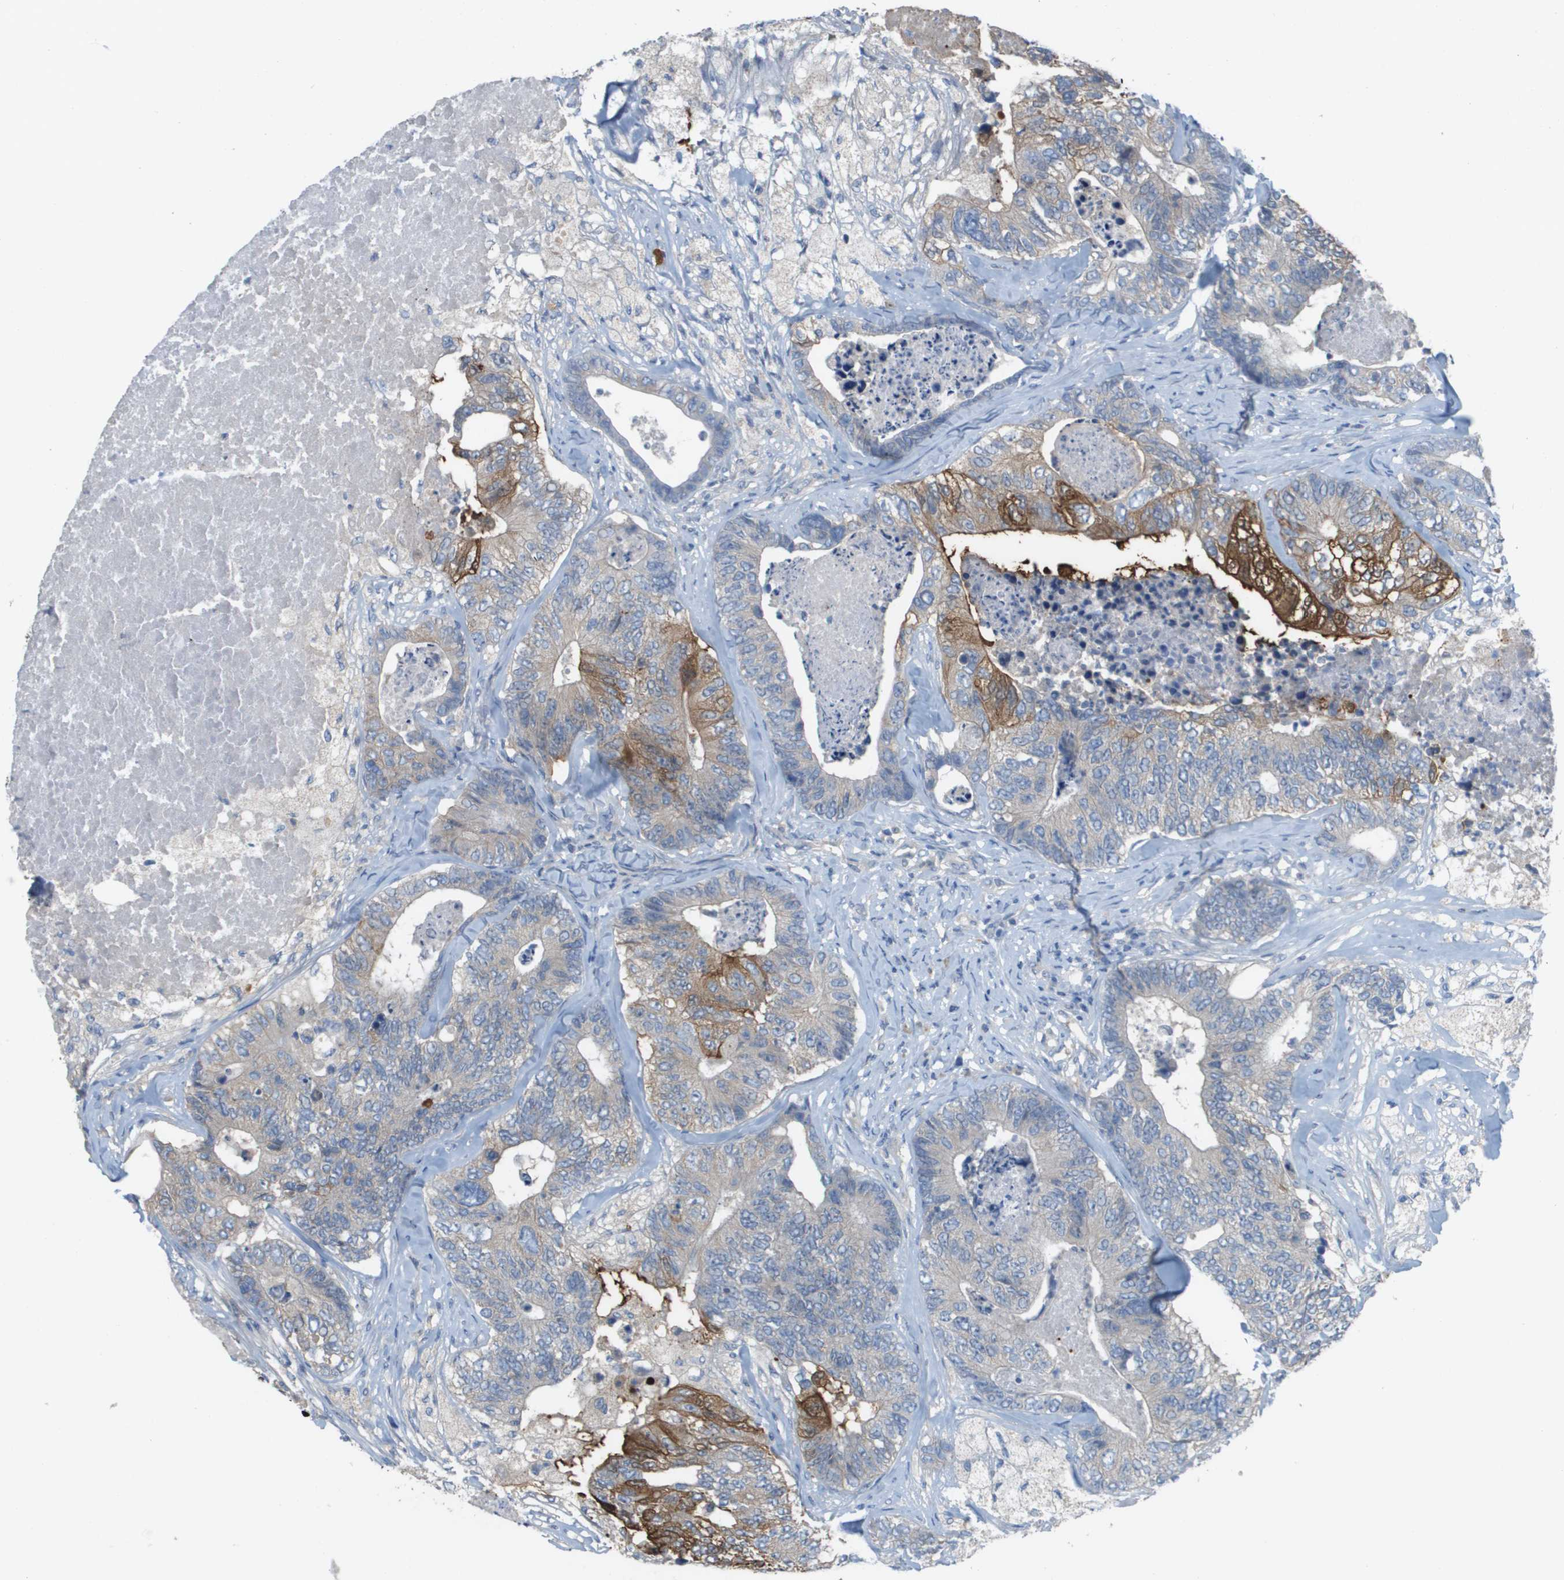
{"staining": {"intensity": "moderate", "quantity": "<25%", "location": "cytoplasmic/membranous"}, "tissue": "colorectal cancer", "cell_type": "Tumor cells", "image_type": "cancer", "snomed": [{"axis": "morphology", "description": "Adenocarcinoma, NOS"}, {"axis": "topography", "description": "Colon"}], "caption": "Immunohistochemistry (IHC) staining of colorectal cancer (adenocarcinoma), which exhibits low levels of moderate cytoplasmic/membranous expression in approximately <25% of tumor cells indicating moderate cytoplasmic/membranous protein expression. The staining was performed using DAB (brown) for protein detection and nuclei were counterstained in hematoxylin (blue).", "gene": "UBA5", "patient": {"sex": "female", "age": 67}}